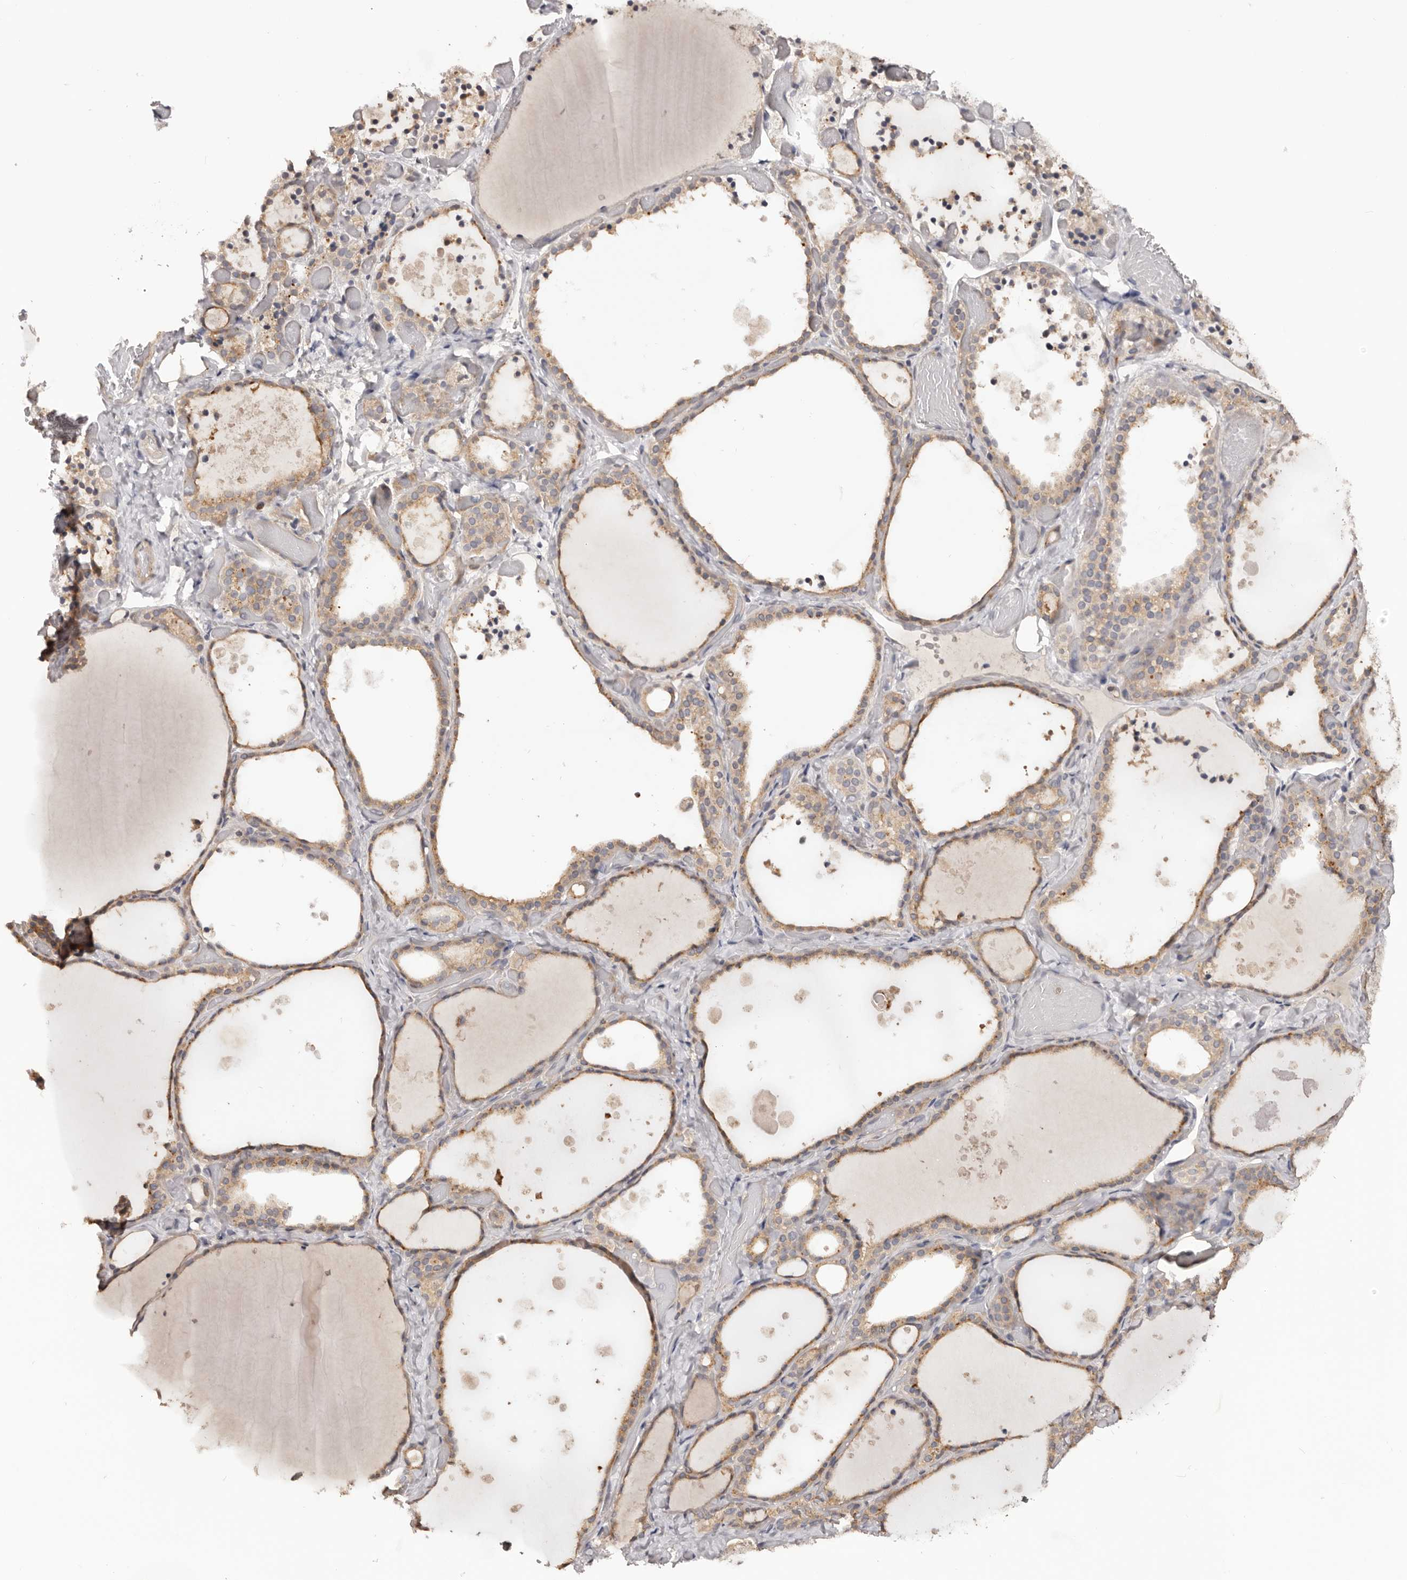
{"staining": {"intensity": "moderate", "quantity": ">75%", "location": "cytoplasmic/membranous"}, "tissue": "thyroid gland", "cell_type": "Glandular cells", "image_type": "normal", "snomed": [{"axis": "morphology", "description": "Normal tissue, NOS"}, {"axis": "topography", "description": "Thyroid gland"}], "caption": "Immunohistochemical staining of normal human thyroid gland demonstrates >75% levels of moderate cytoplasmic/membranous protein expression in approximately >75% of glandular cells. (DAB (3,3'-diaminobenzidine) = brown stain, brightfield microscopy at high magnification).", "gene": "KCNJ8", "patient": {"sex": "female", "age": 44}}